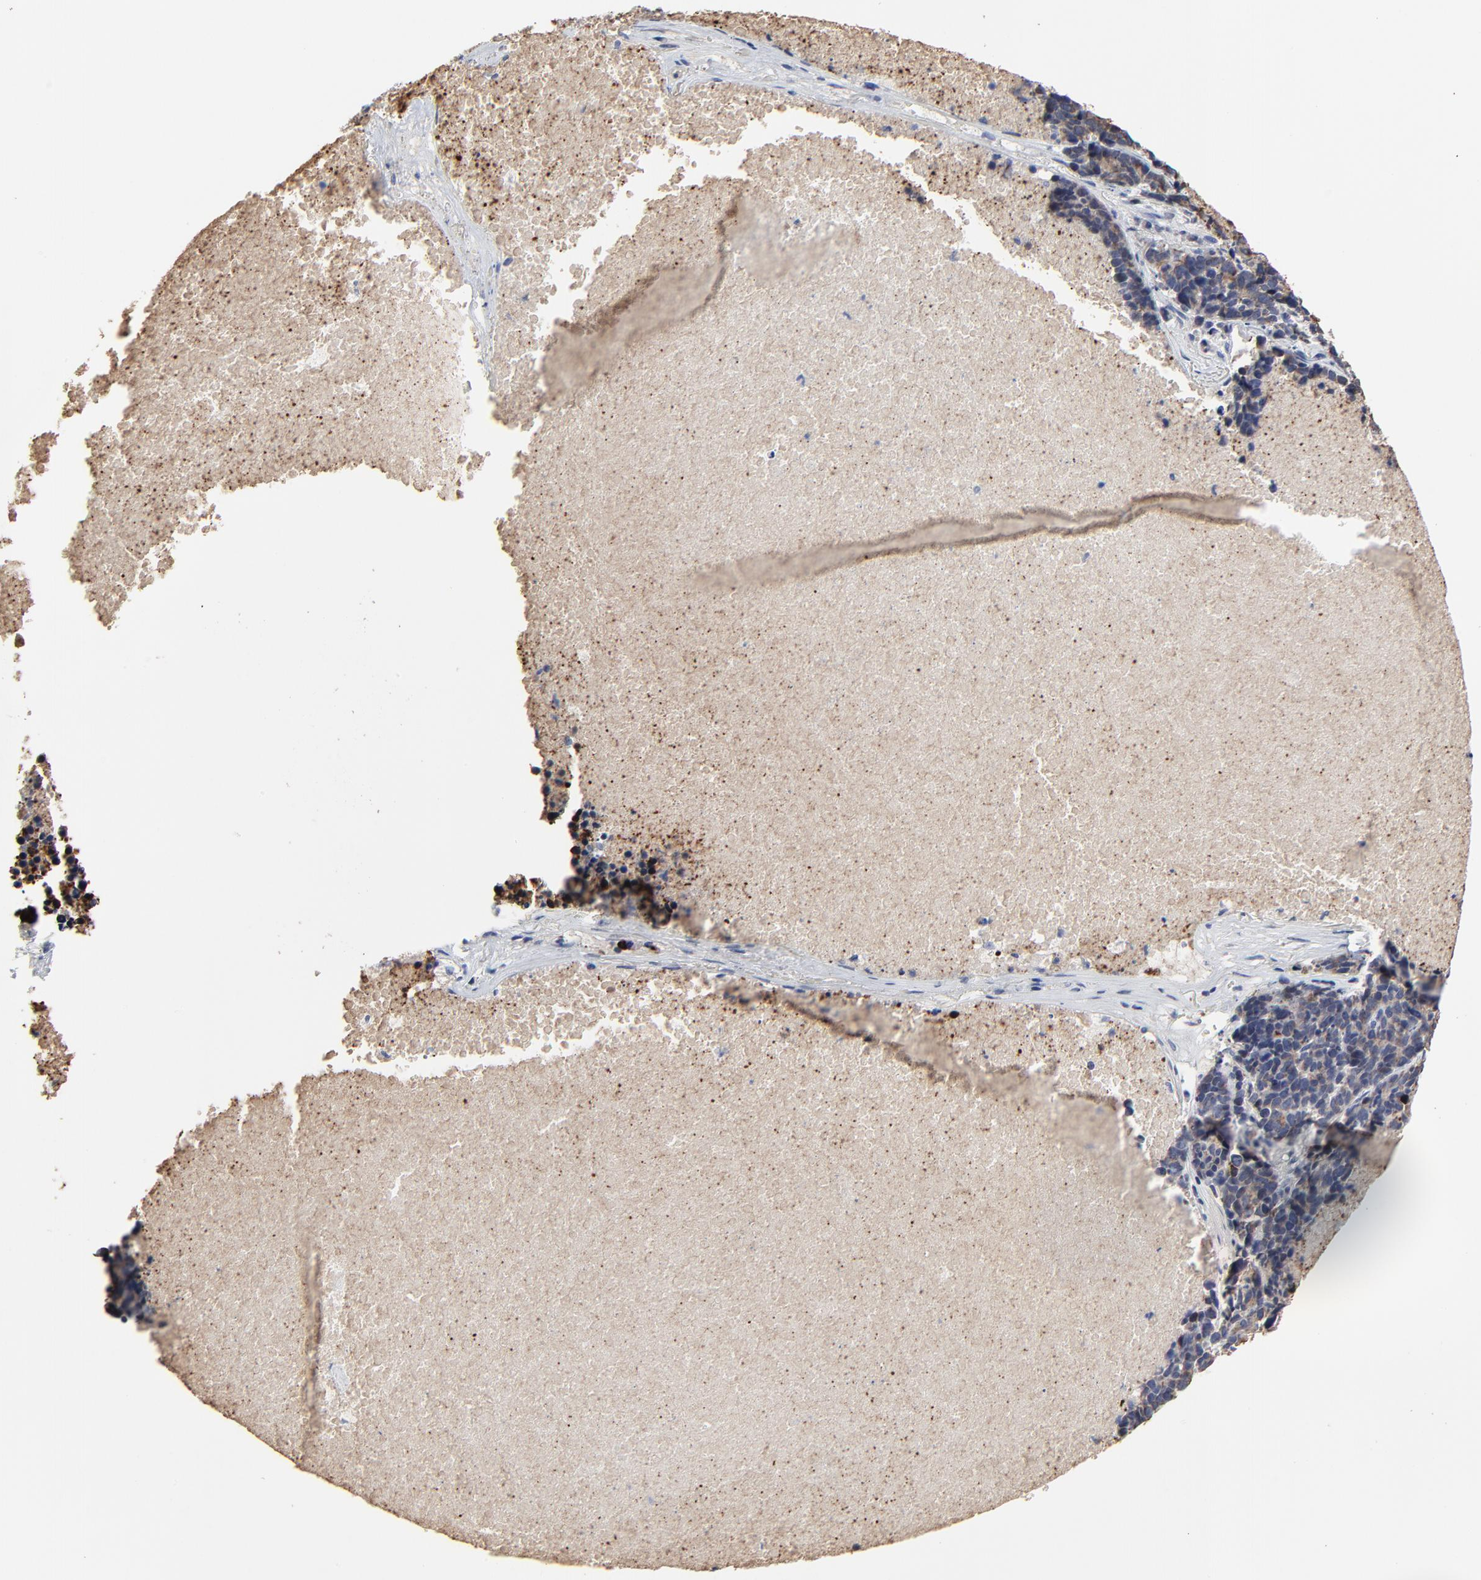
{"staining": {"intensity": "weak", "quantity": "25%-75%", "location": "nuclear"}, "tissue": "lung cancer", "cell_type": "Tumor cells", "image_type": "cancer", "snomed": [{"axis": "morphology", "description": "Neoplasm, malignant, NOS"}, {"axis": "topography", "description": "Lung"}], "caption": "A high-resolution image shows immunohistochemistry (IHC) staining of lung cancer, which exhibits weak nuclear positivity in approximately 25%-75% of tumor cells.", "gene": "LNX1", "patient": {"sex": "female", "age": 75}}